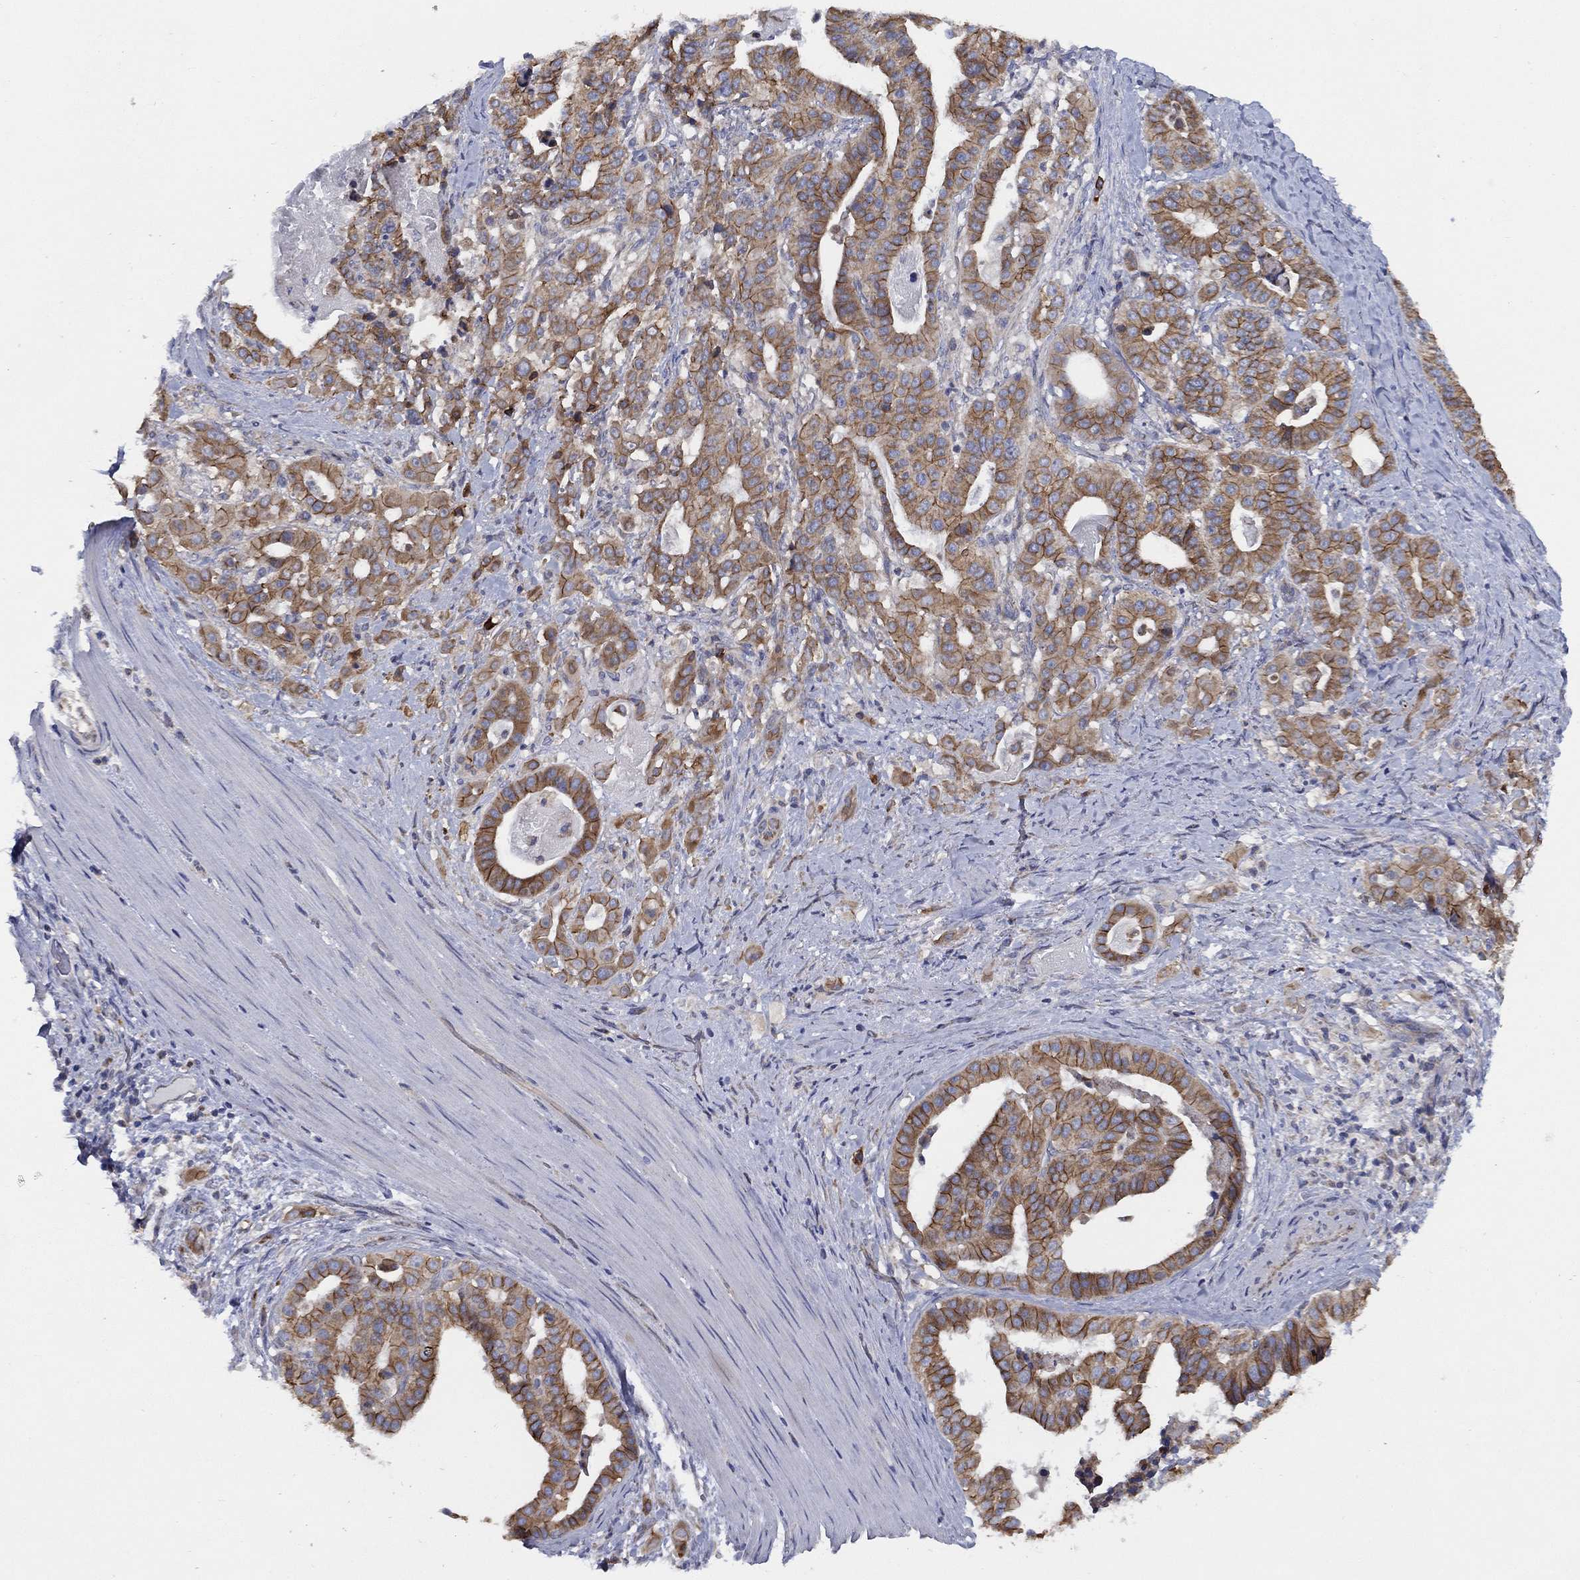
{"staining": {"intensity": "strong", "quantity": ">75%", "location": "cytoplasmic/membranous"}, "tissue": "stomach cancer", "cell_type": "Tumor cells", "image_type": "cancer", "snomed": [{"axis": "morphology", "description": "Adenocarcinoma, NOS"}, {"axis": "topography", "description": "Stomach"}], "caption": "Immunohistochemistry (IHC) photomicrograph of human stomach adenocarcinoma stained for a protein (brown), which displays high levels of strong cytoplasmic/membranous staining in about >75% of tumor cells.", "gene": "ZNF223", "patient": {"sex": "male", "age": 48}}